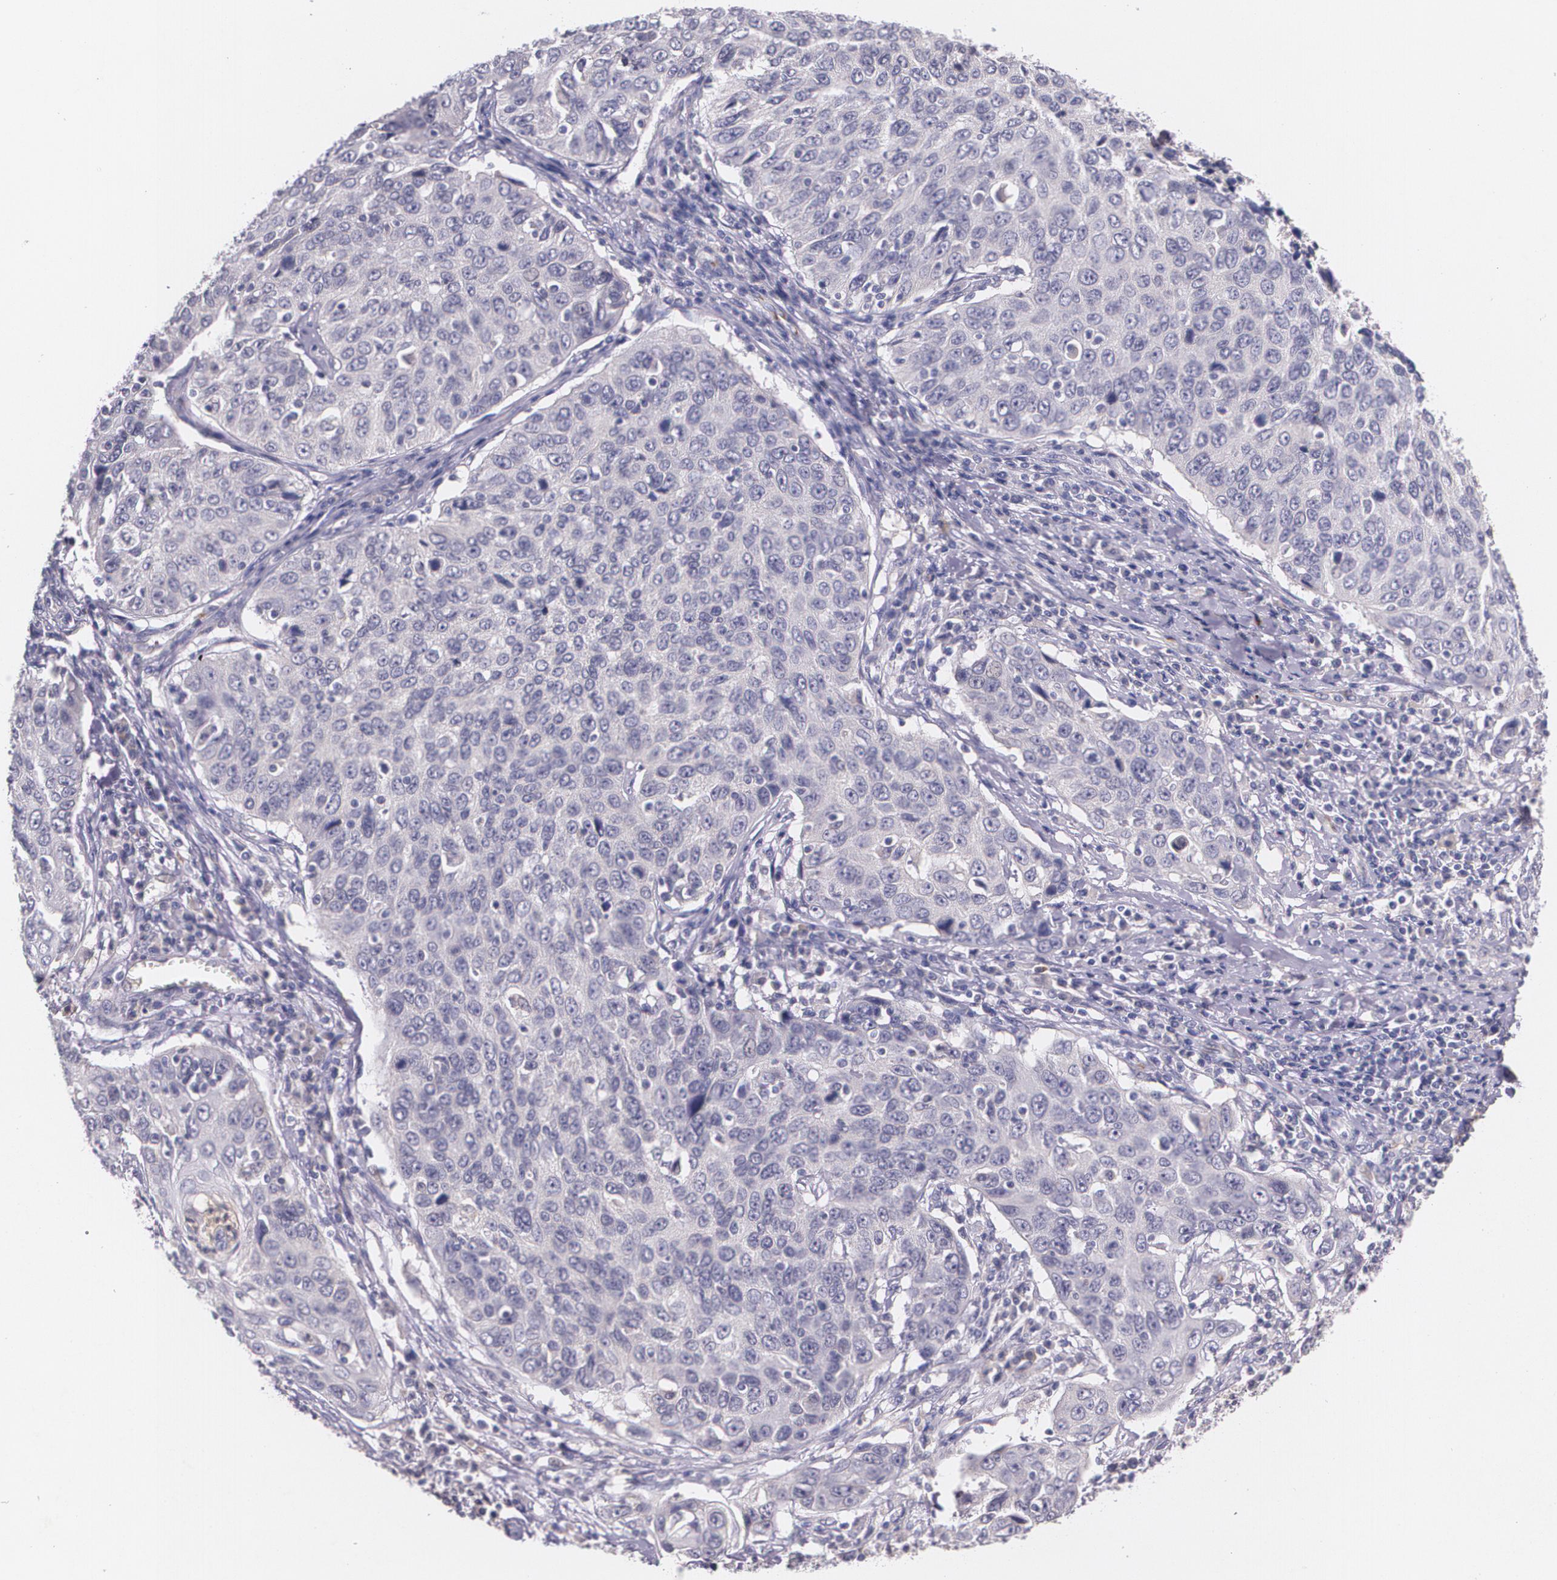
{"staining": {"intensity": "negative", "quantity": "none", "location": "none"}, "tissue": "cervical cancer", "cell_type": "Tumor cells", "image_type": "cancer", "snomed": [{"axis": "morphology", "description": "Squamous cell carcinoma, NOS"}, {"axis": "topography", "description": "Cervix"}], "caption": "Immunohistochemistry of human cervical squamous cell carcinoma shows no expression in tumor cells. (Immunohistochemistry (ihc), brightfield microscopy, high magnification).", "gene": "TM4SF1", "patient": {"sex": "female", "age": 53}}